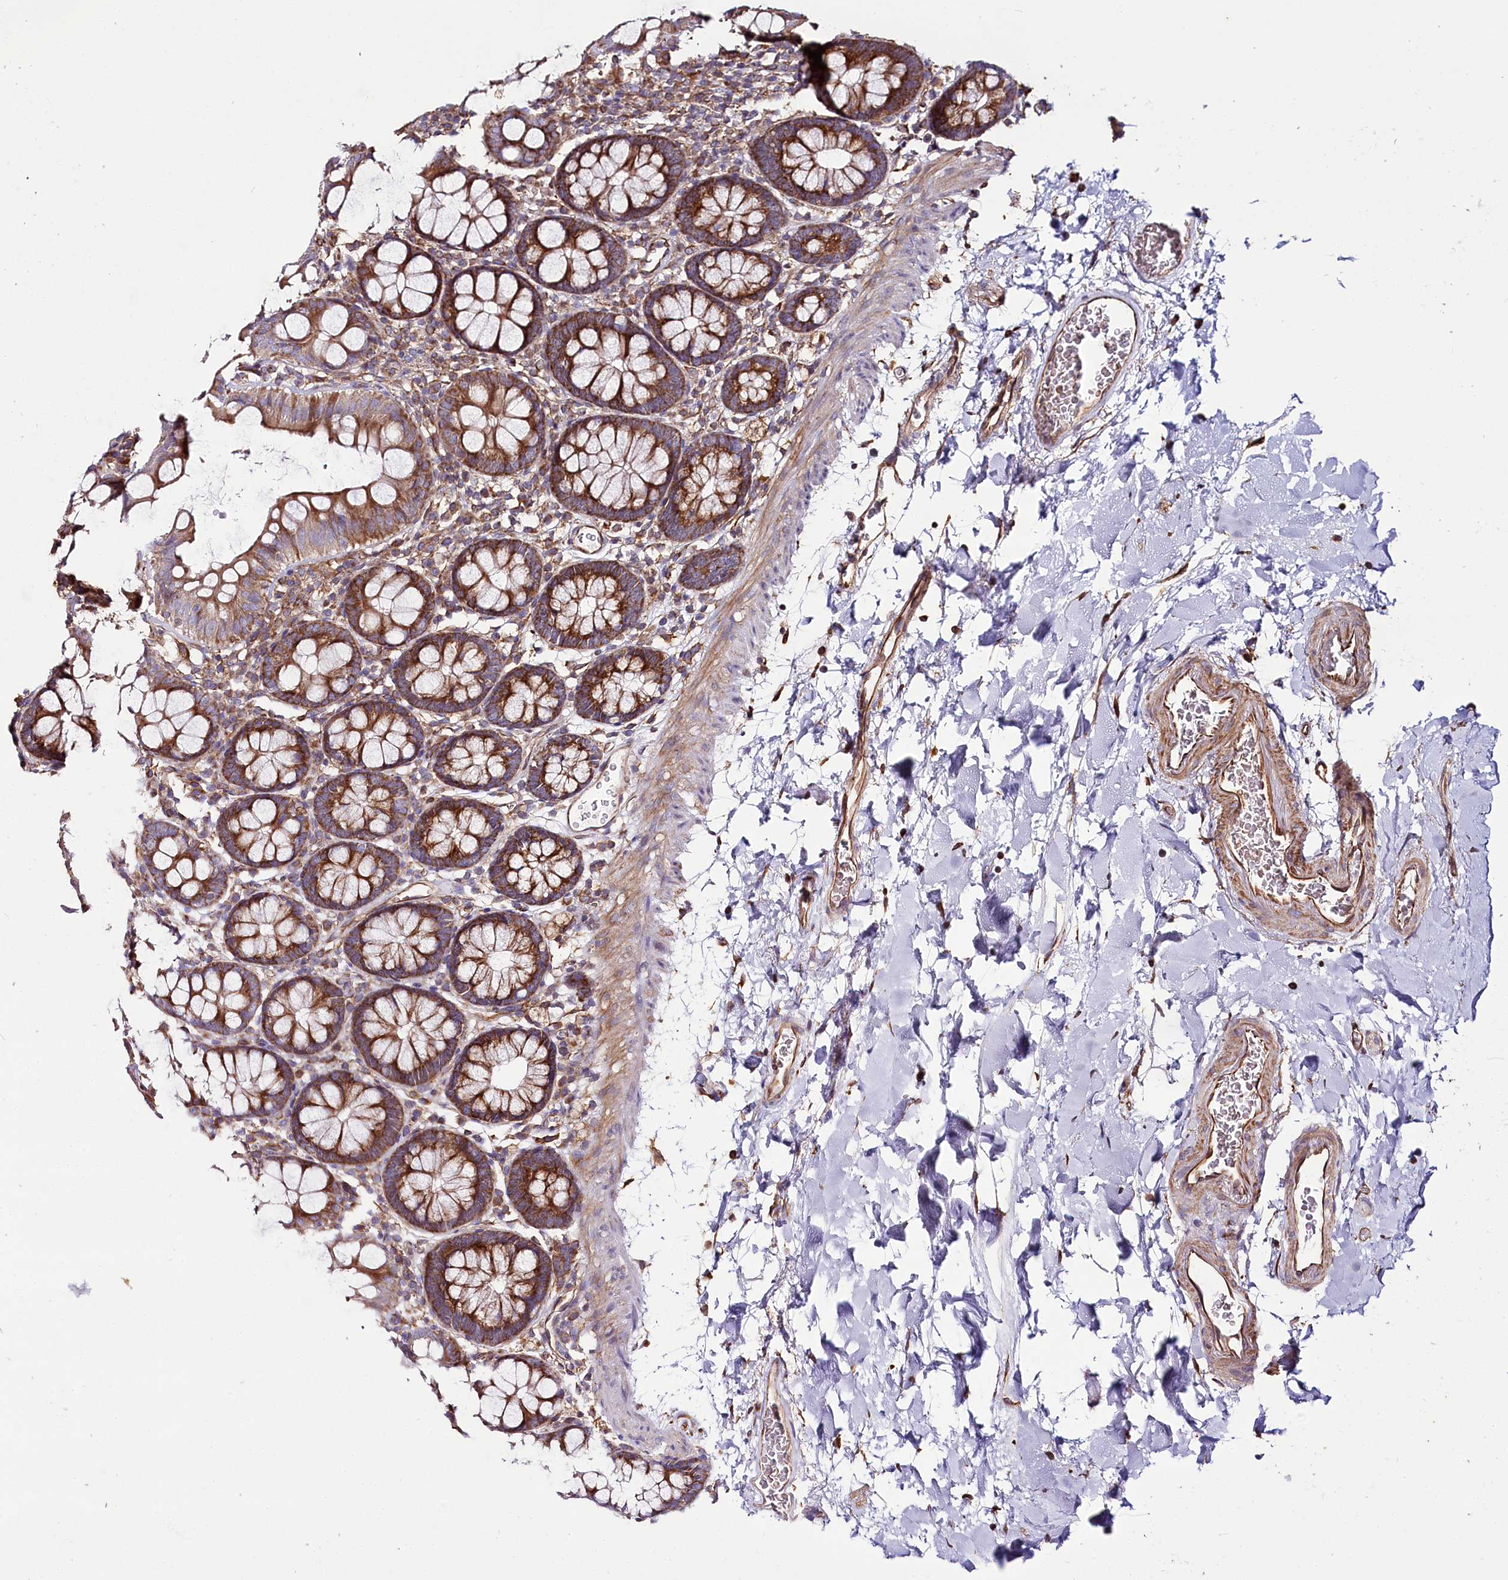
{"staining": {"intensity": "moderate", "quantity": ">75%", "location": "cytoplasmic/membranous"}, "tissue": "colon", "cell_type": "Endothelial cells", "image_type": "normal", "snomed": [{"axis": "morphology", "description": "Normal tissue, NOS"}, {"axis": "topography", "description": "Colon"}], "caption": "A micrograph of colon stained for a protein demonstrates moderate cytoplasmic/membranous brown staining in endothelial cells.", "gene": "THUMPD3", "patient": {"sex": "male", "age": 75}}